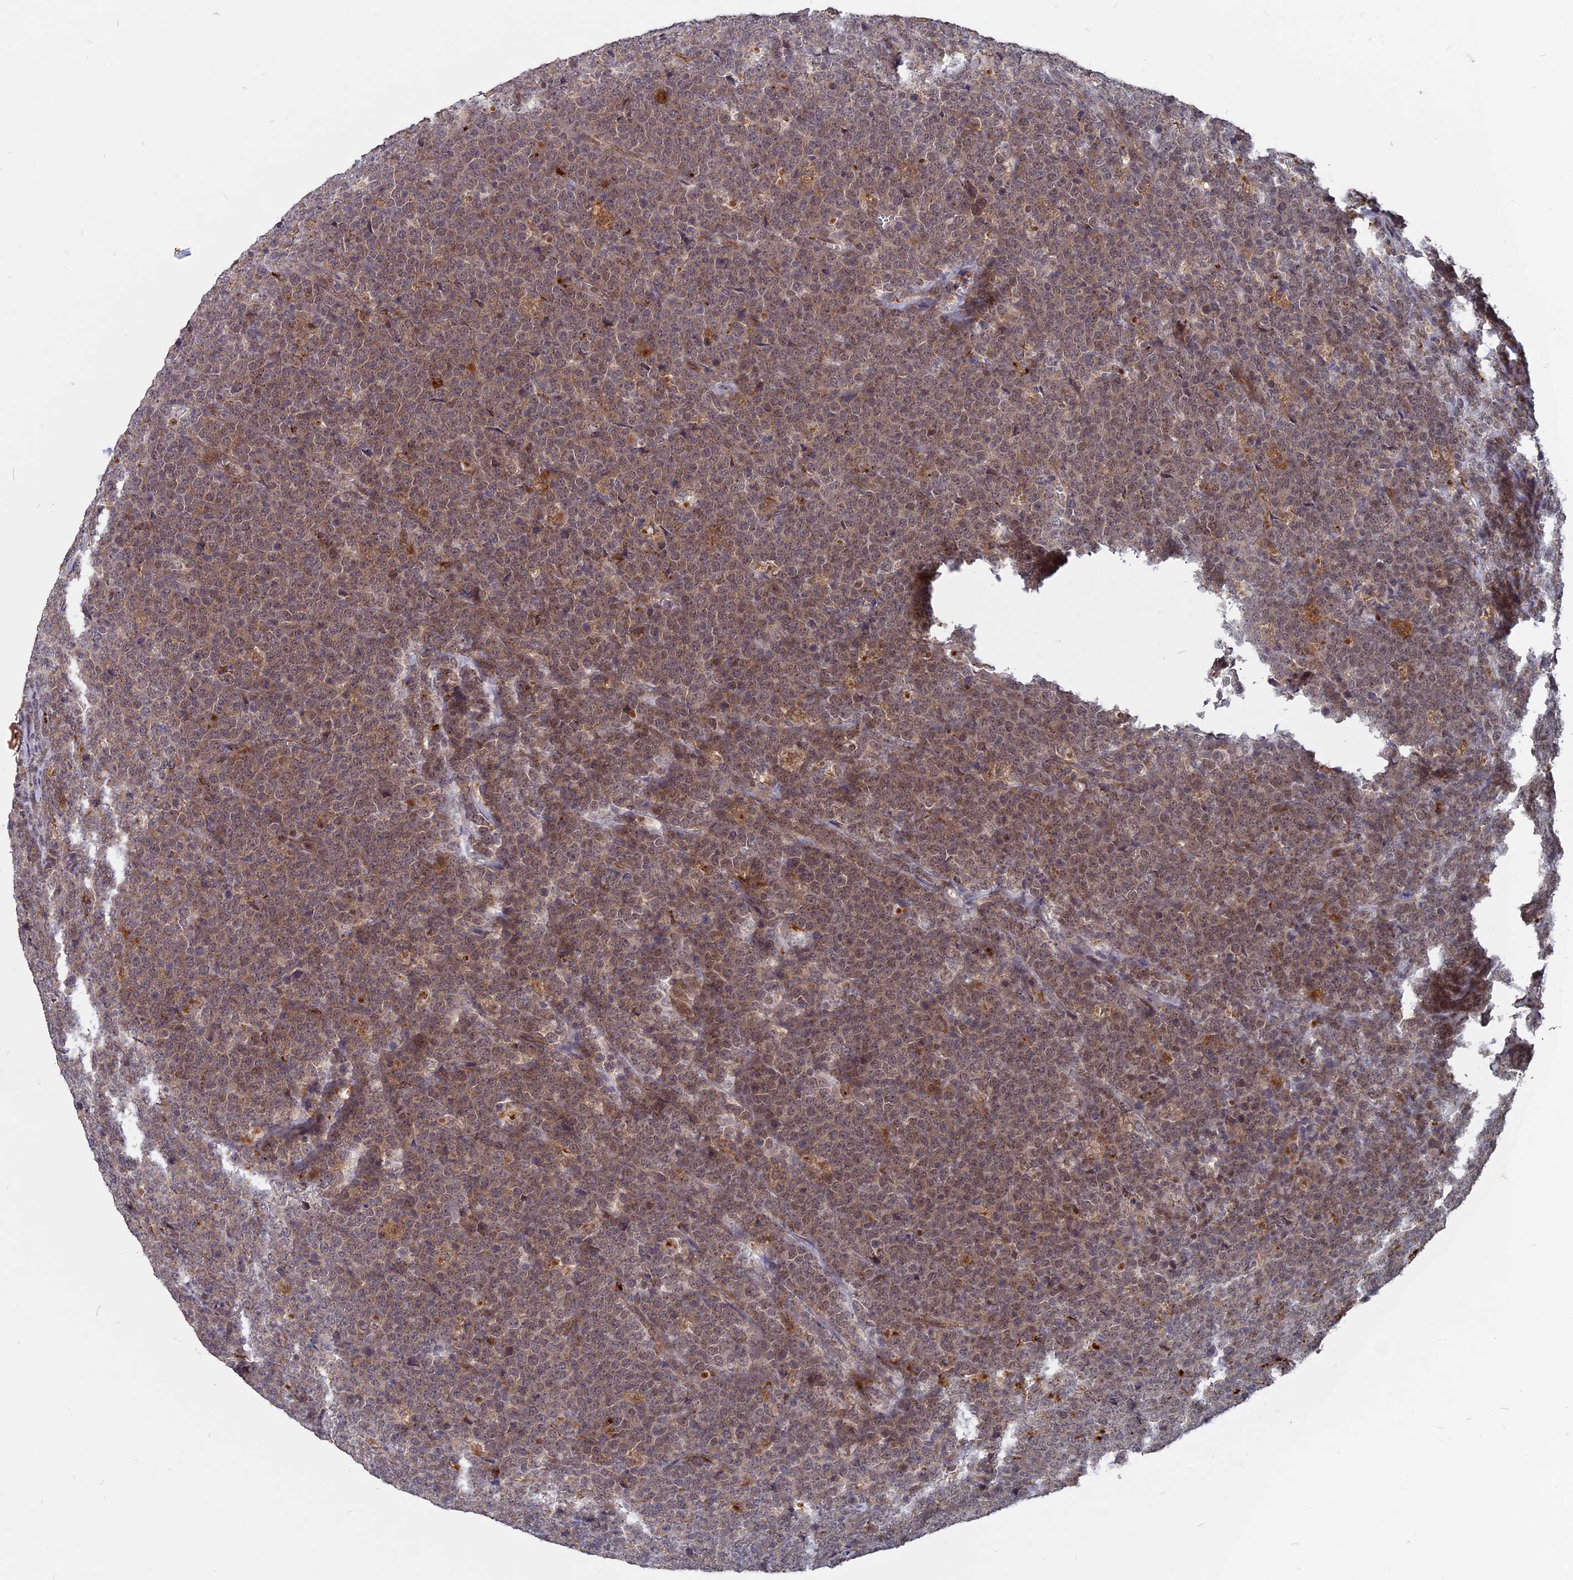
{"staining": {"intensity": "weak", "quantity": "25%-75%", "location": "nuclear"}, "tissue": "lymphoma", "cell_type": "Tumor cells", "image_type": "cancer", "snomed": [{"axis": "morphology", "description": "Malignant lymphoma, non-Hodgkin's type, High grade"}, {"axis": "topography", "description": "Small intestine"}], "caption": "Protein expression analysis of human high-grade malignant lymphoma, non-Hodgkin's type reveals weak nuclear expression in approximately 25%-75% of tumor cells.", "gene": "NOSIP", "patient": {"sex": "male", "age": 8}}